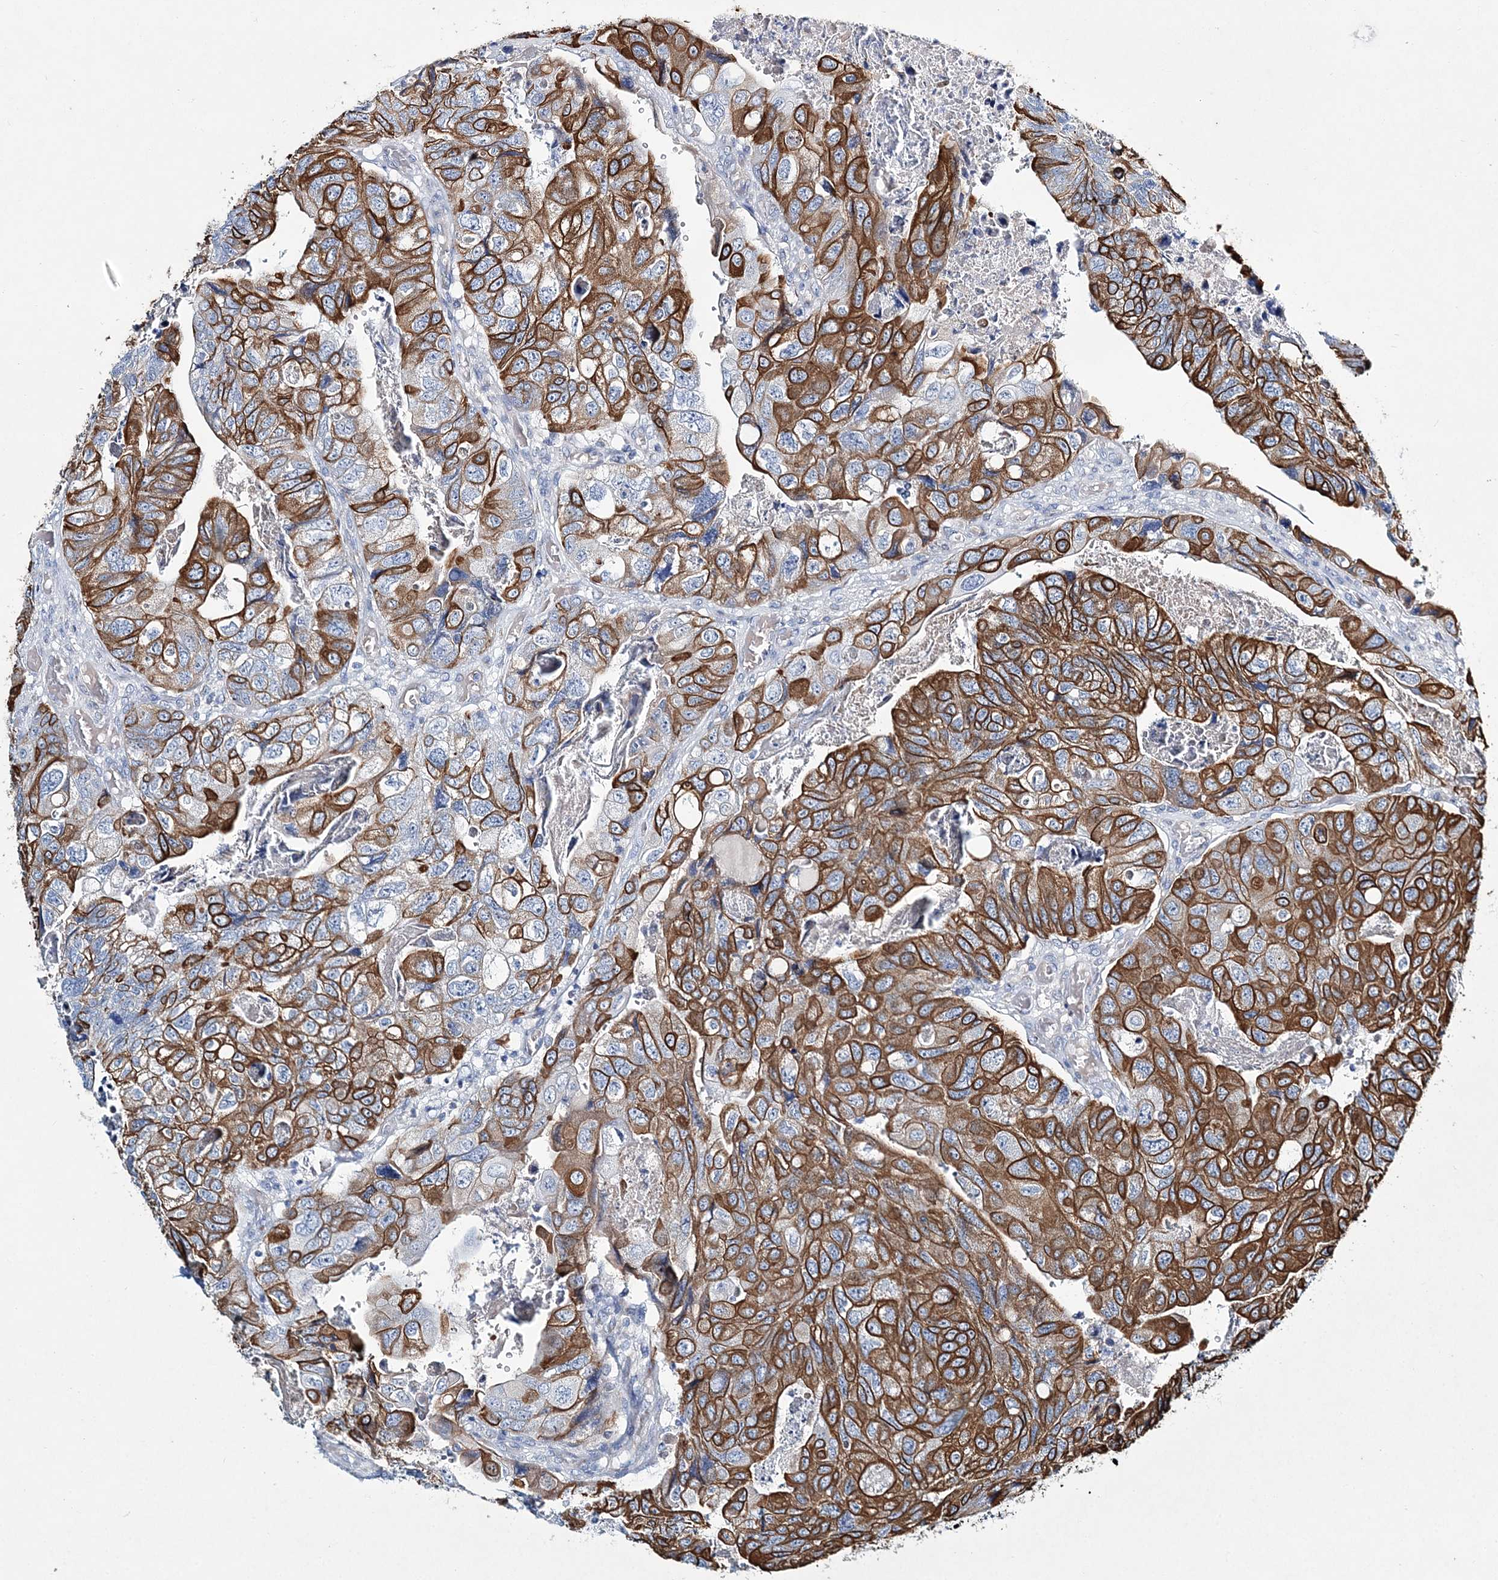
{"staining": {"intensity": "strong", "quantity": ">75%", "location": "cytoplasmic/membranous"}, "tissue": "colorectal cancer", "cell_type": "Tumor cells", "image_type": "cancer", "snomed": [{"axis": "morphology", "description": "Adenocarcinoma, NOS"}, {"axis": "topography", "description": "Rectum"}], "caption": "This micrograph exhibits adenocarcinoma (colorectal) stained with immunohistochemistry (IHC) to label a protein in brown. The cytoplasmic/membranous of tumor cells show strong positivity for the protein. Nuclei are counter-stained blue.", "gene": "ADGRL1", "patient": {"sex": "male", "age": 63}}